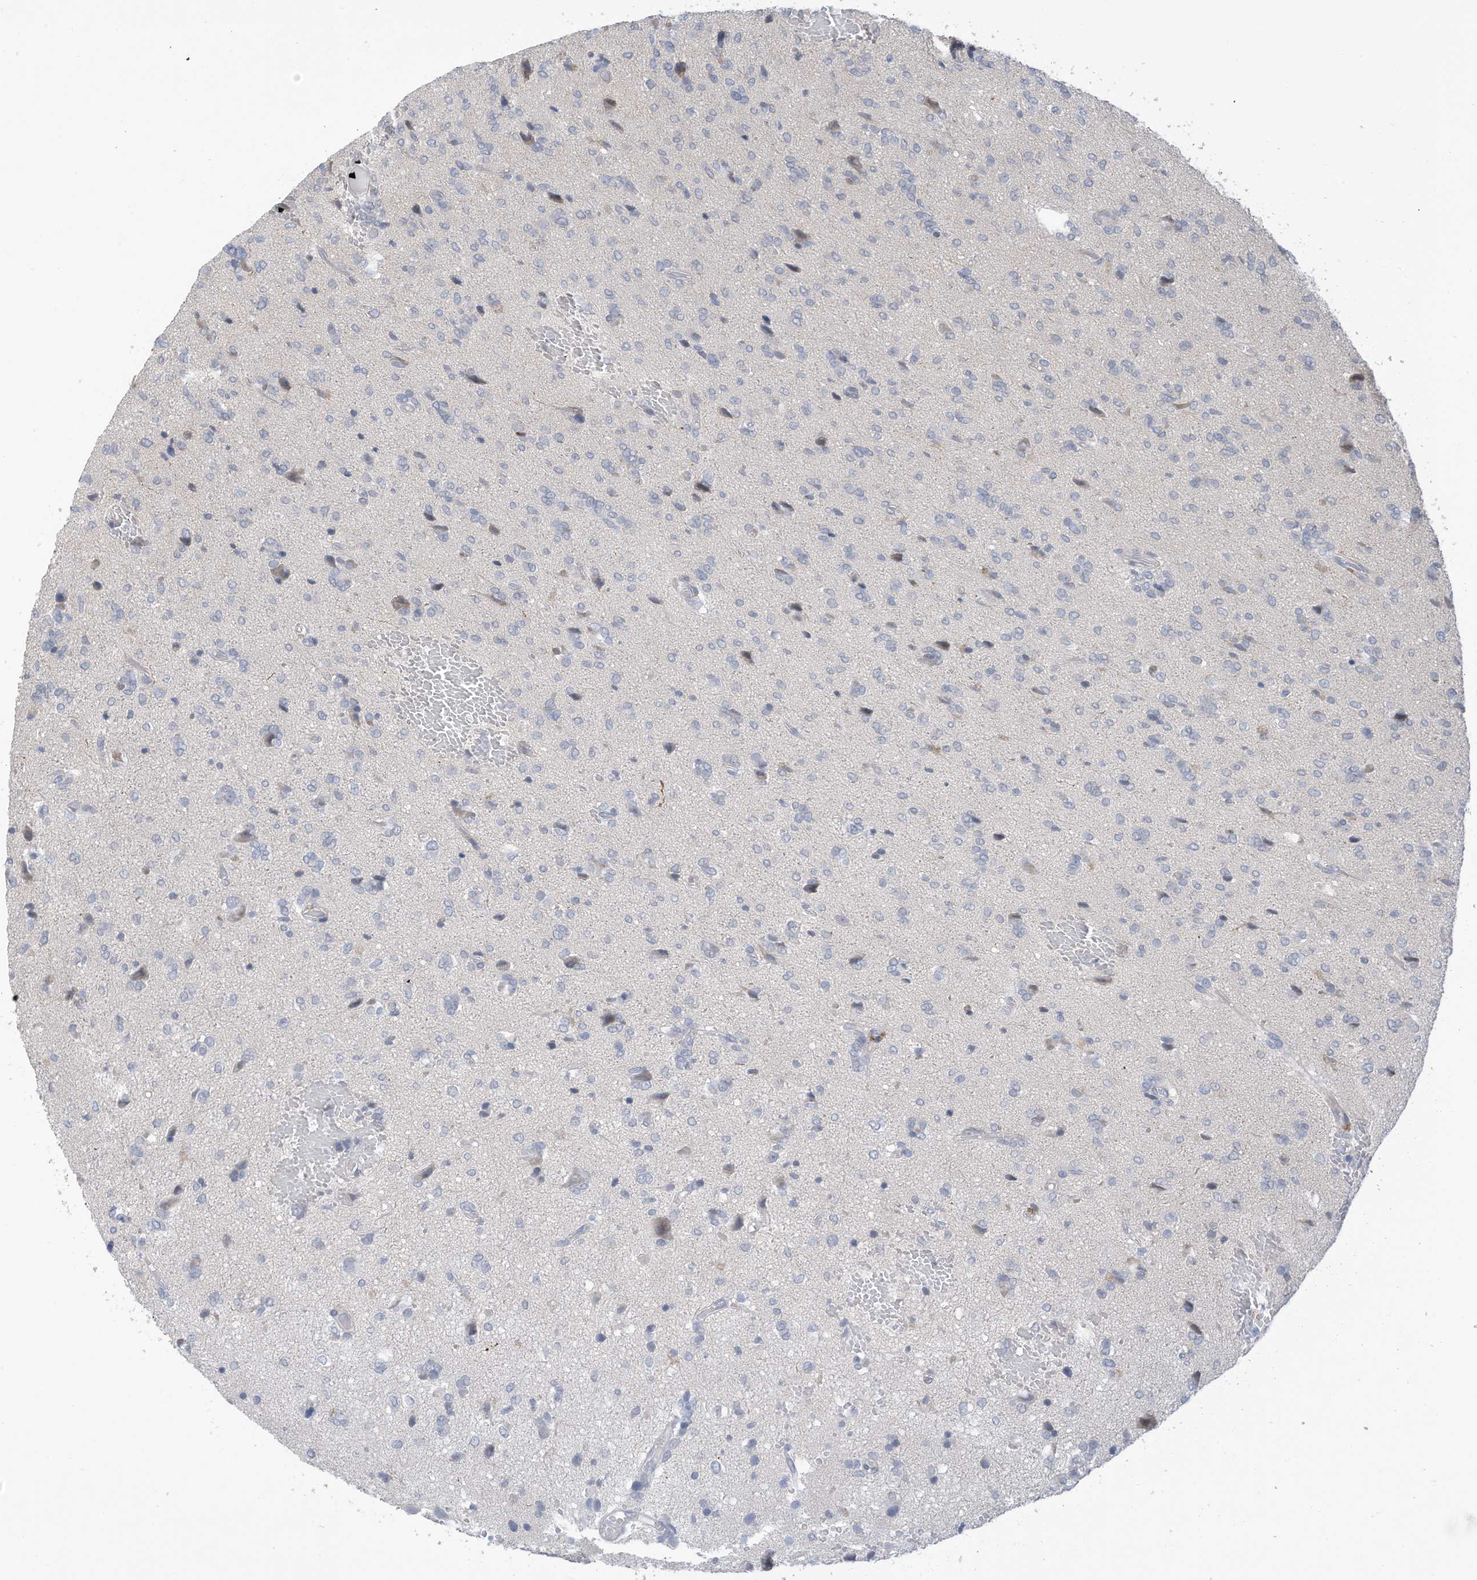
{"staining": {"intensity": "negative", "quantity": "none", "location": "none"}, "tissue": "glioma", "cell_type": "Tumor cells", "image_type": "cancer", "snomed": [{"axis": "morphology", "description": "Glioma, malignant, High grade"}, {"axis": "topography", "description": "Brain"}], "caption": "IHC photomicrograph of neoplastic tissue: human glioma stained with DAB (3,3'-diaminobenzidine) displays no significant protein positivity in tumor cells.", "gene": "ZNF292", "patient": {"sex": "female", "age": 59}}